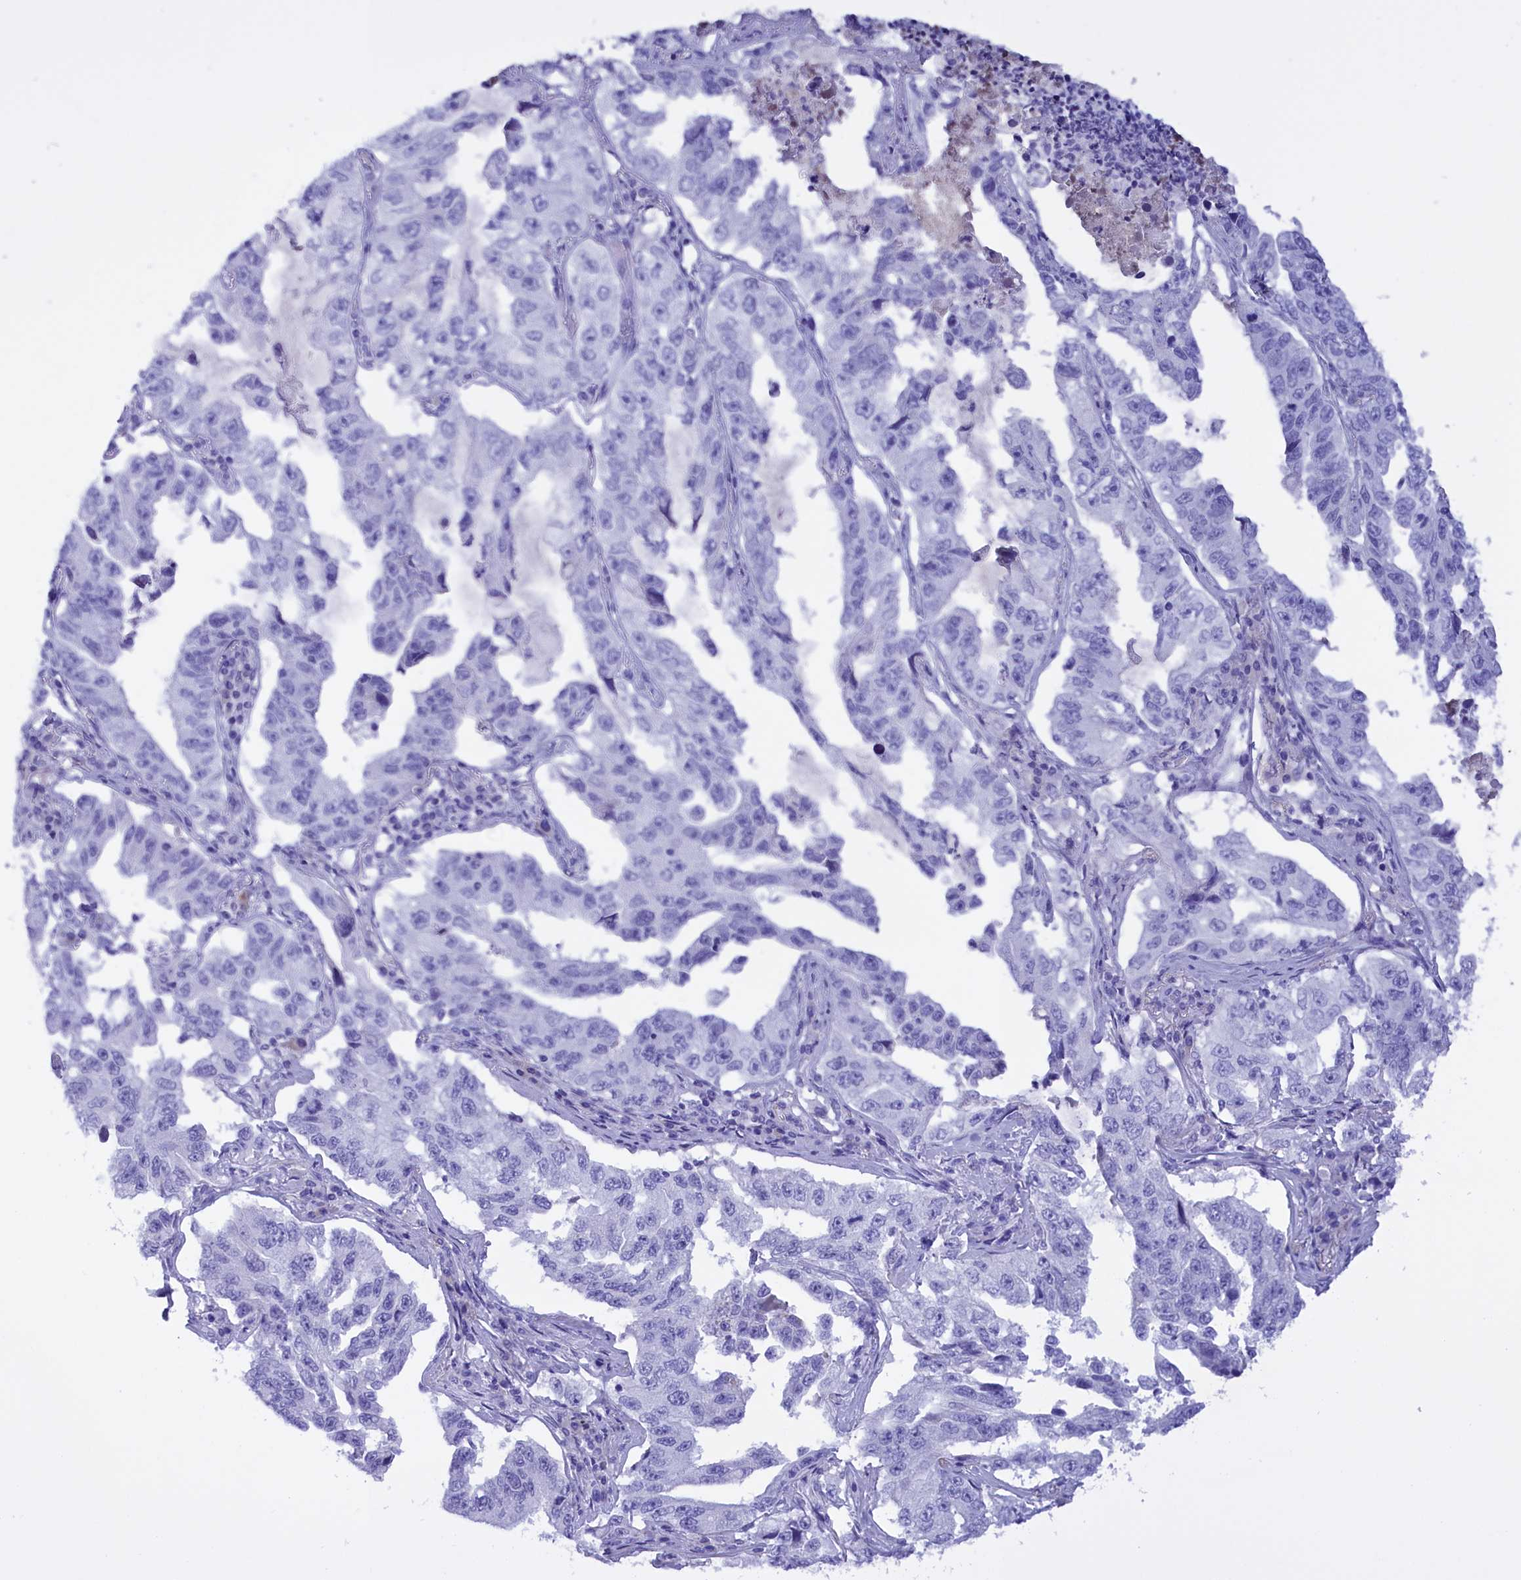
{"staining": {"intensity": "negative", "quantity": "none", "location": "none"}, "tissue": "lung cancer", "cell_type": "Tumor cells", "image_type": "cancer", "snomed": [{"axis": "morphology", "description": "Adenocarcinoma, NOS"}, {"axis": "topography", "description": "Lung"}], "caption": "Lung cancer stained for a protein using immunohistochemistry (IHC) demonstrates no positivity tumor cells.", "gene": "PROK2", "patient": {"sex": "female", "age": 51}}